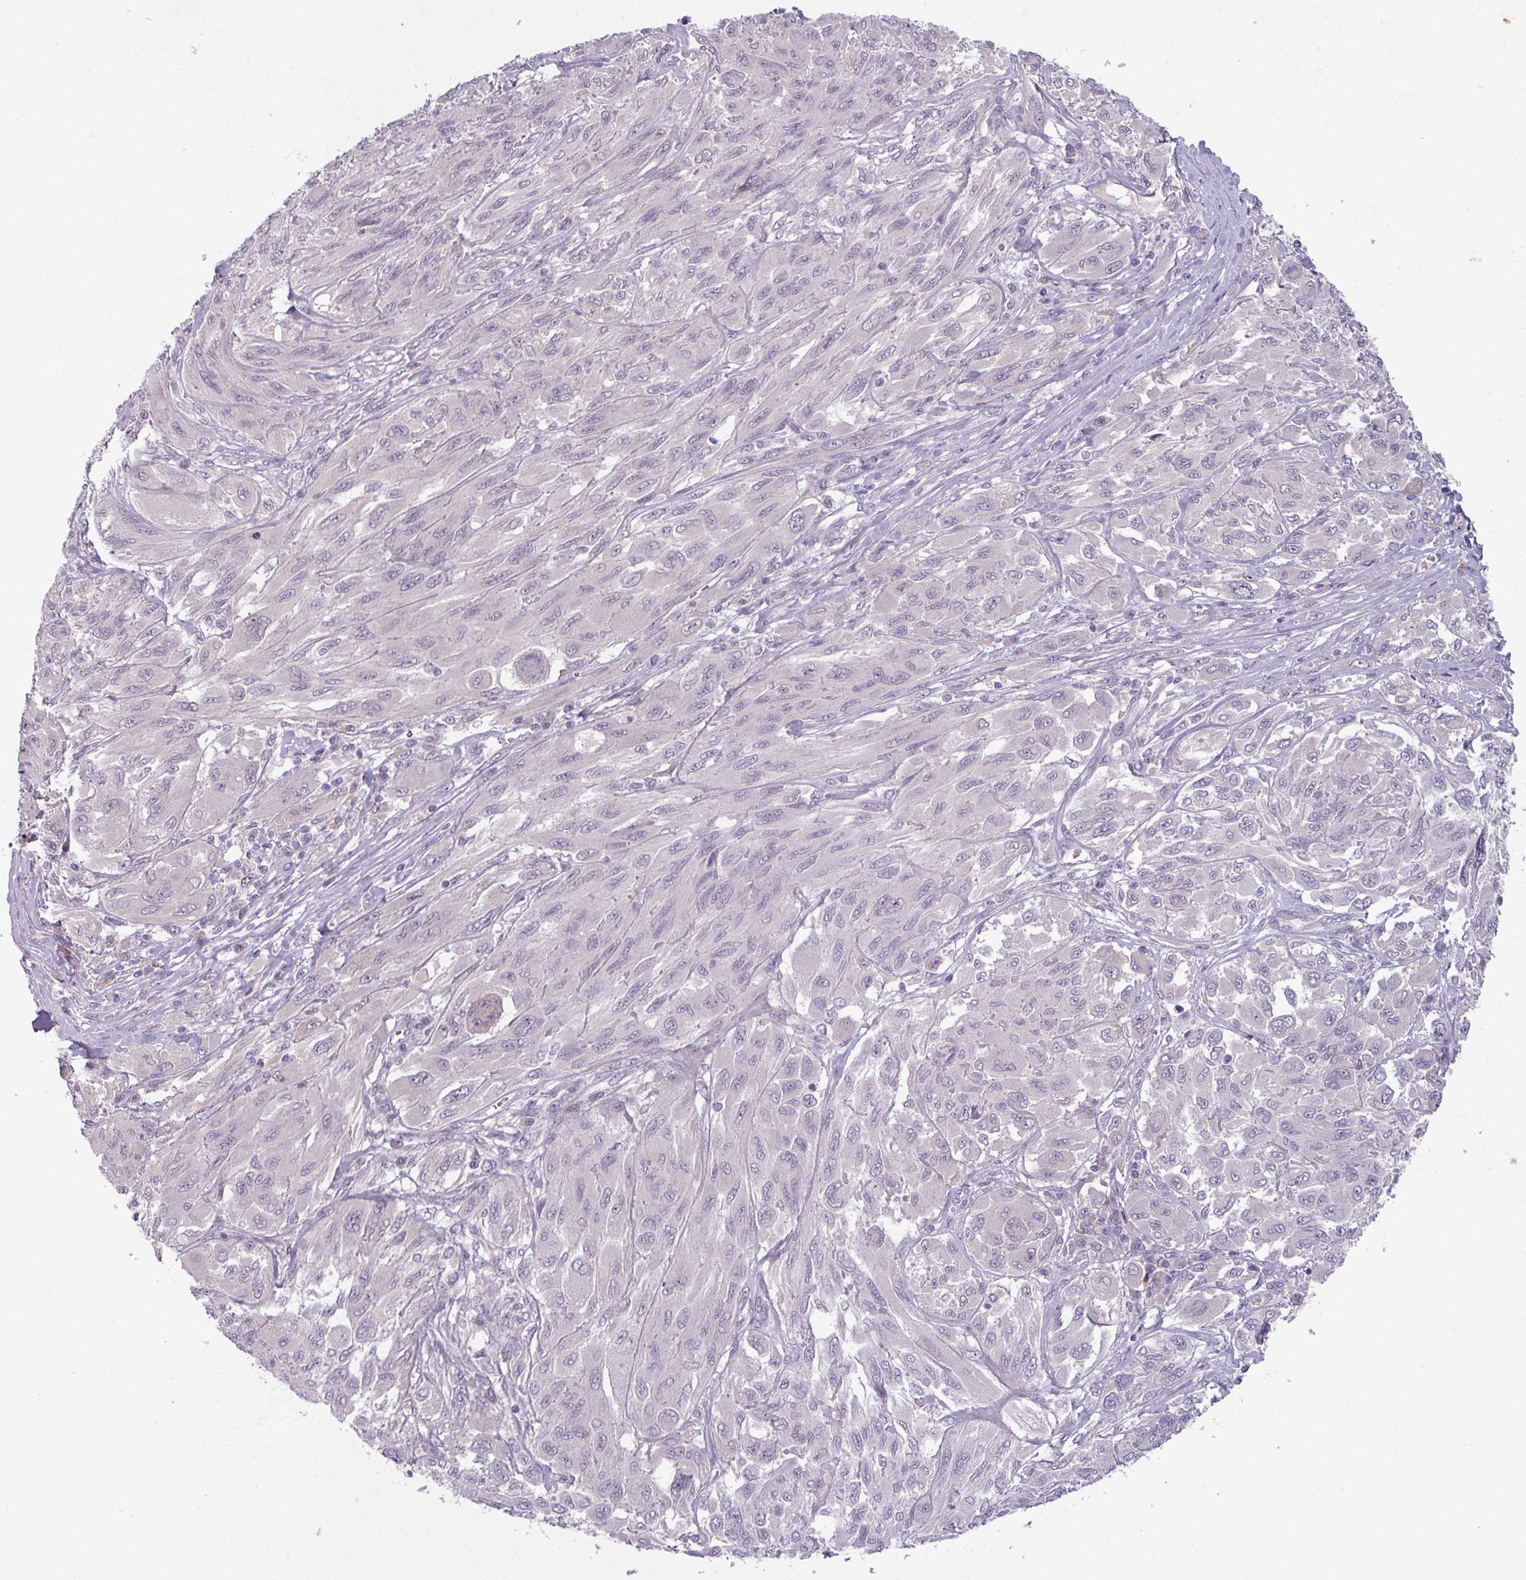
{"staining": {"intensity": "negative", "quantity": "none", "location": "none"}, "tissue": "melanoma", "cell_type": "Tumor cells", "image_type": "cancer", "snomed": [{"axis": "morphology", "description": "Malignant melanoma, NOS"}, {"axis": "topography", "description": "Skin"}], "caption": "High power microscopy micrograph of an immunohistochemistry (IHC) histopathology image of malignant melanoma, revealing no significant expression in tumor cells. (DAB (3,3'-diaminobenzidine) IHC with hematoxylin counter stain).", "gene": "UVSSA", "patient": {"sex": "female", "age": 91}}